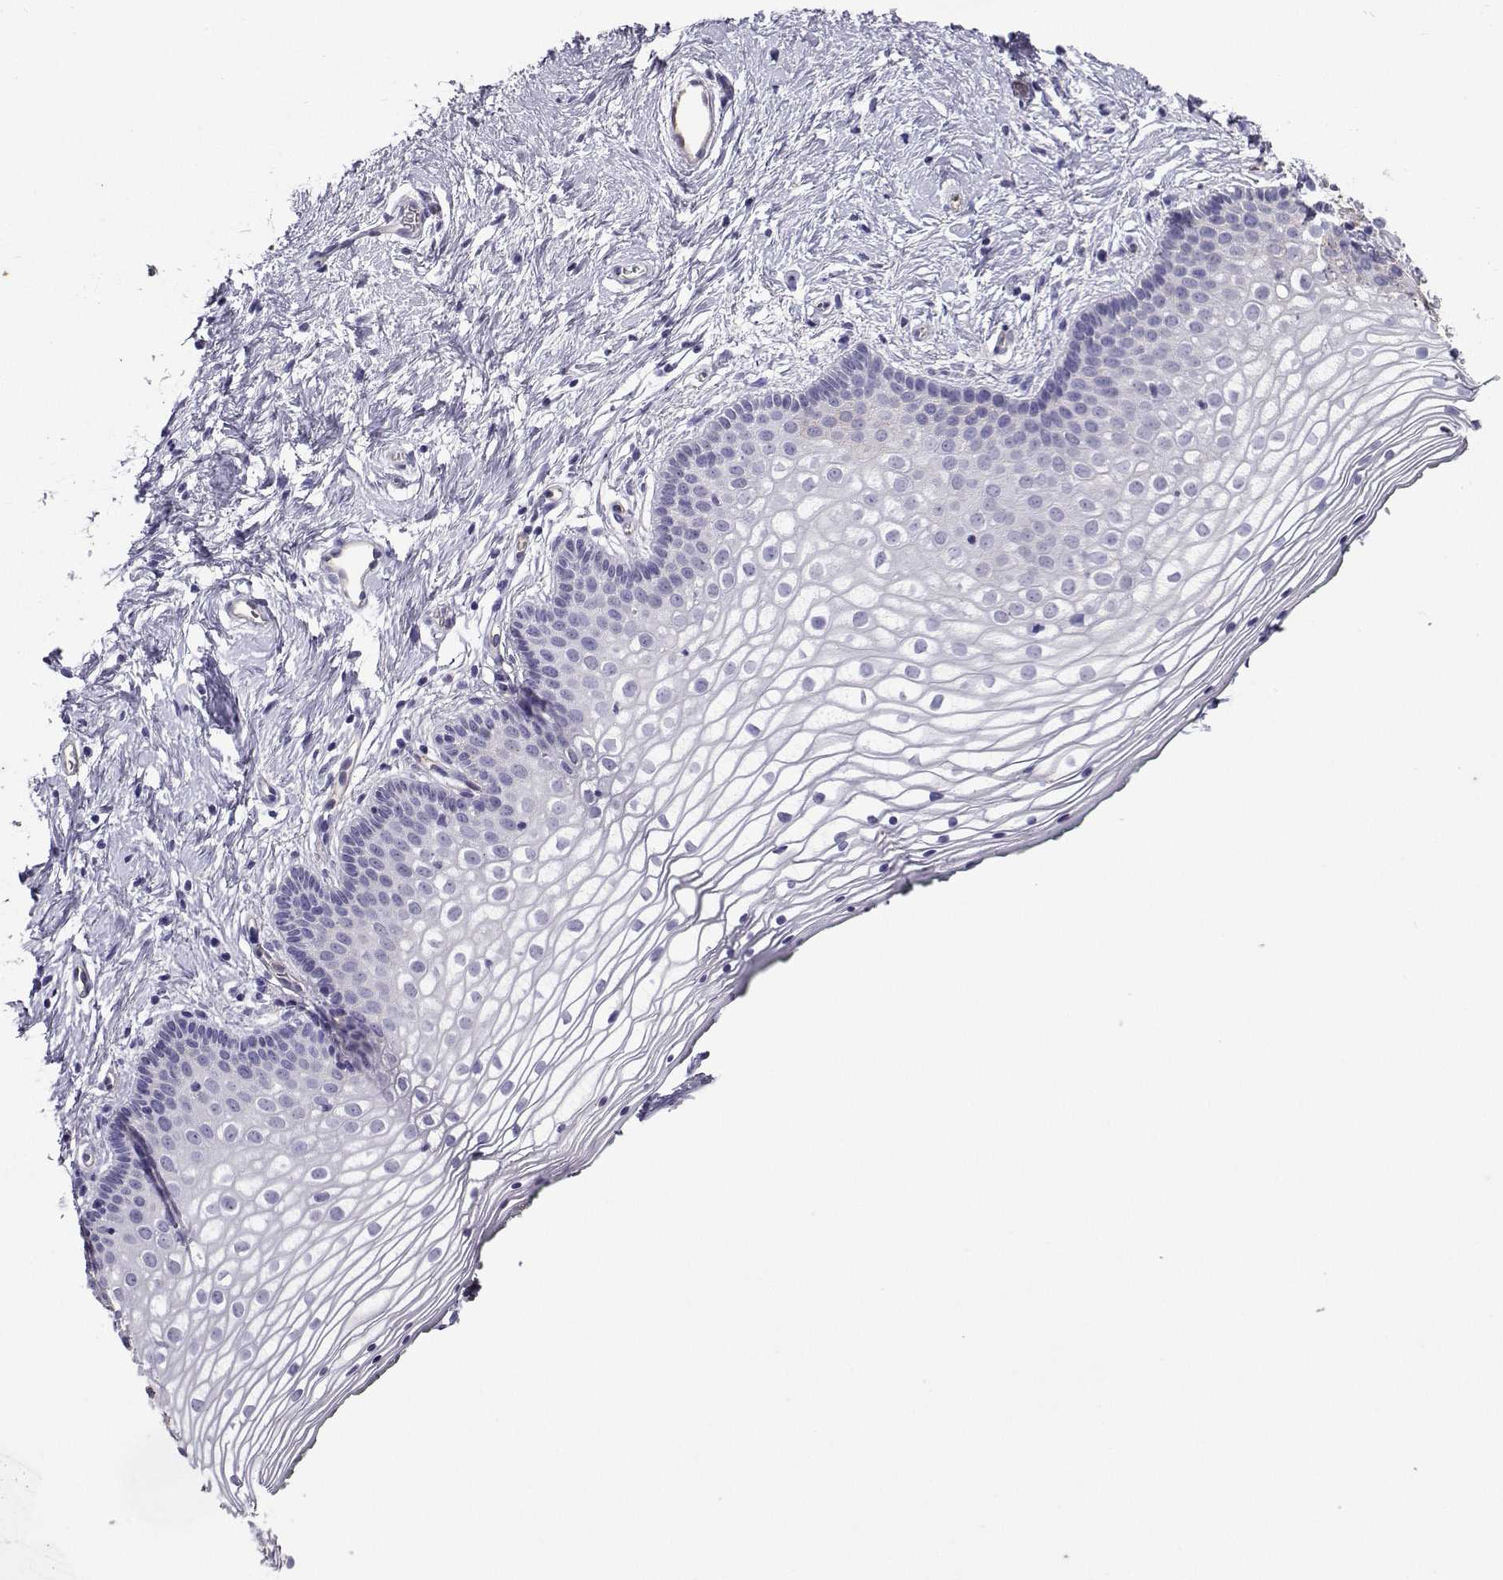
{"staining": {"intensity": "negative", "quantity": "none", "location": "none"}, "tissue": "vagina", "cell_type": "Squamous epithelial cells", "image_type": "normal", "snomed": [{"axis": "morphology", "description": "Normal tissue, NOS"}, {"axis": "topography", "description": "Vagina"}], "caption": "The image demonstrates no staining of squamous epithelial cells in unremarkable vagina.", "gene": "CLUL1", "patient": {"sex": "female", "age": 36}}